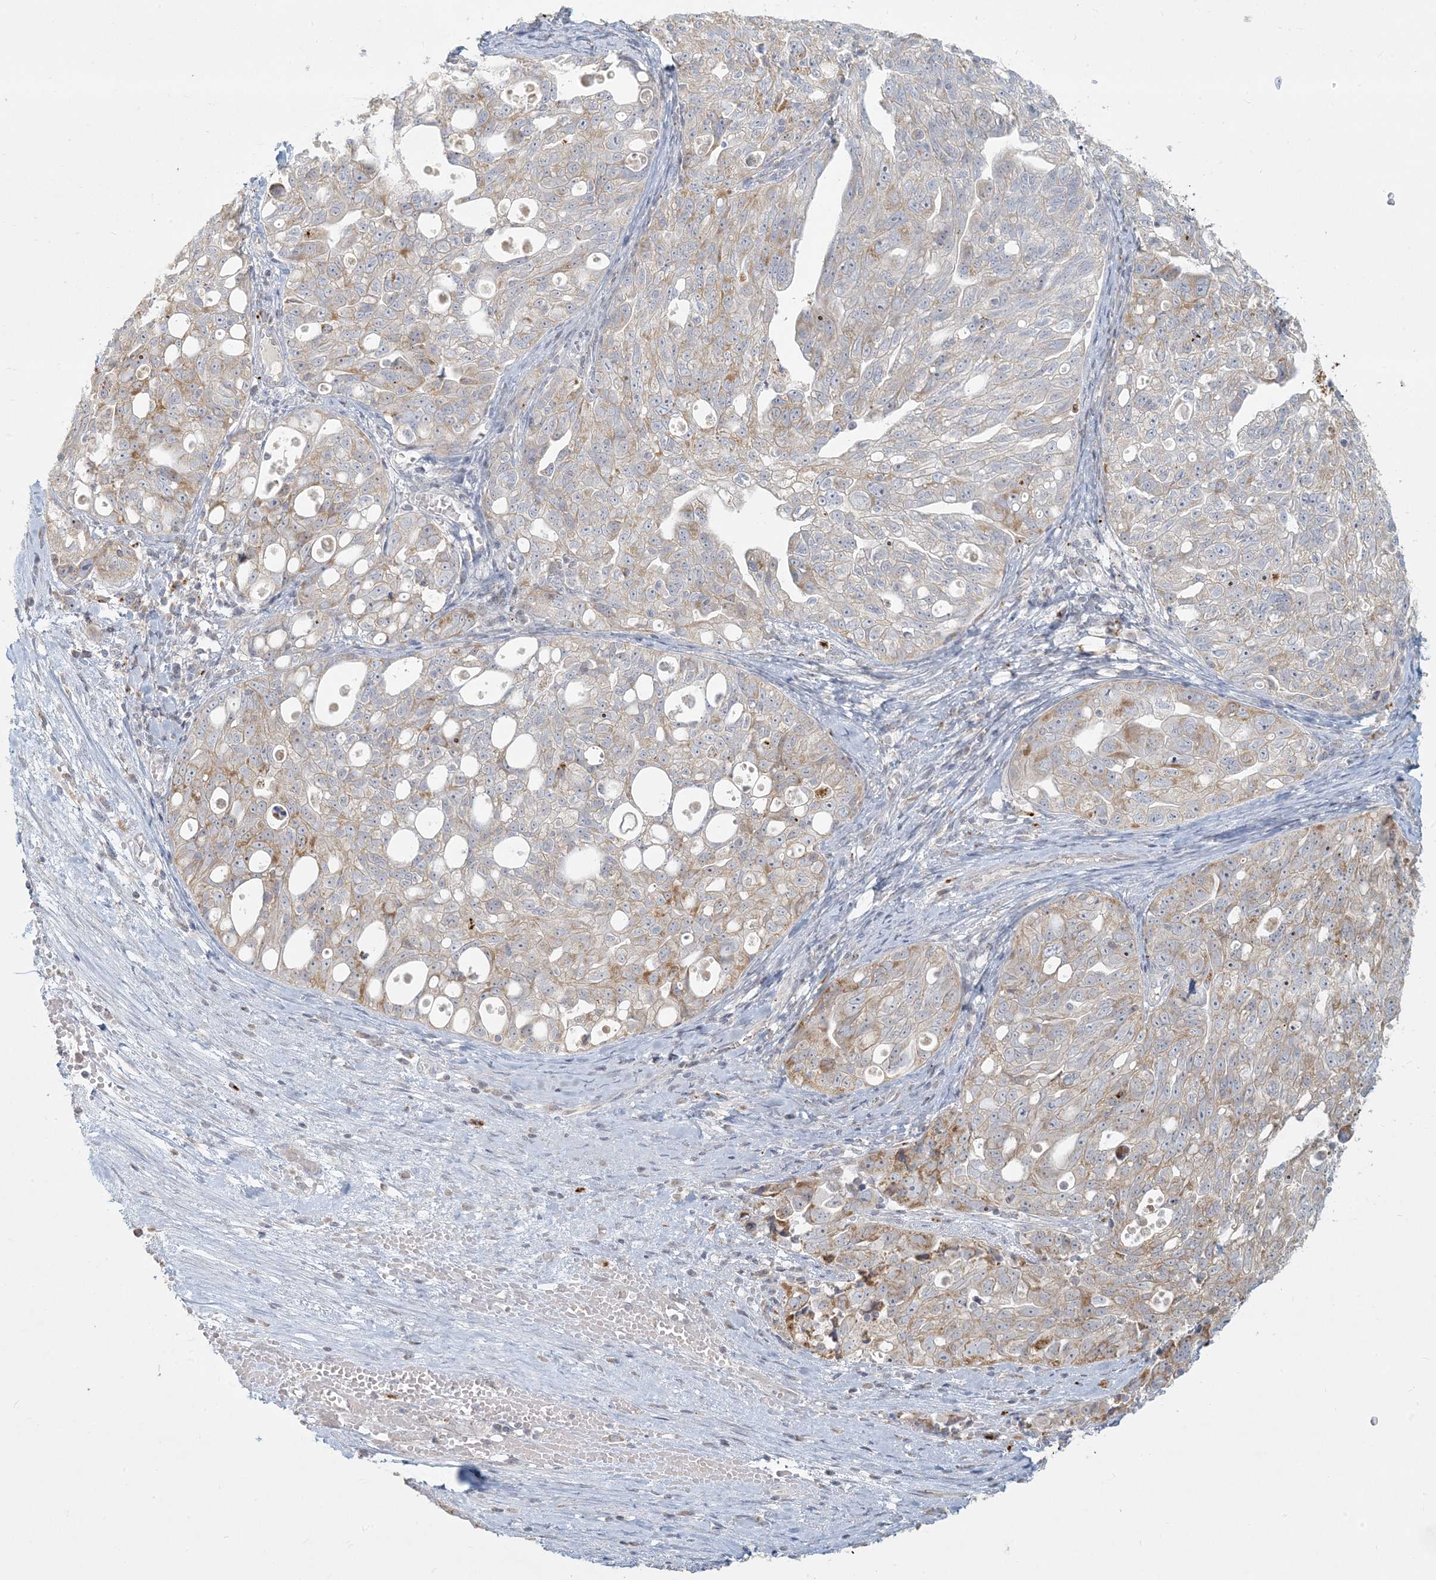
{"staining": {"intensity": "moderate", "quantity": "<25%", "location": "cytoplasmic/membranous"}, "tissue": "ovarian cancer", "cell_type": "Tumor cells", "image_type": "cancer", "snomed": [{"axis": "morphology", "description": "Carcinoma, NOS"}, {"axis": "morphology", "description": "Cystadenocarcinoma, serous, NOS"}, {"axis": "topography", "description": "Ovary"}], "caption": "The immunohistochemical stain shows moderate cytoplasmic/membranous positivity in tumor cells of serous cystadenocarcinoma (ovarian) tissue. (DAB (3,3'-diaminobenzidine) IHC, brown staining for protein, blue staining for nuclei).", "gene": "MCAT", "patient": {"sex": "female", "age": 69}}